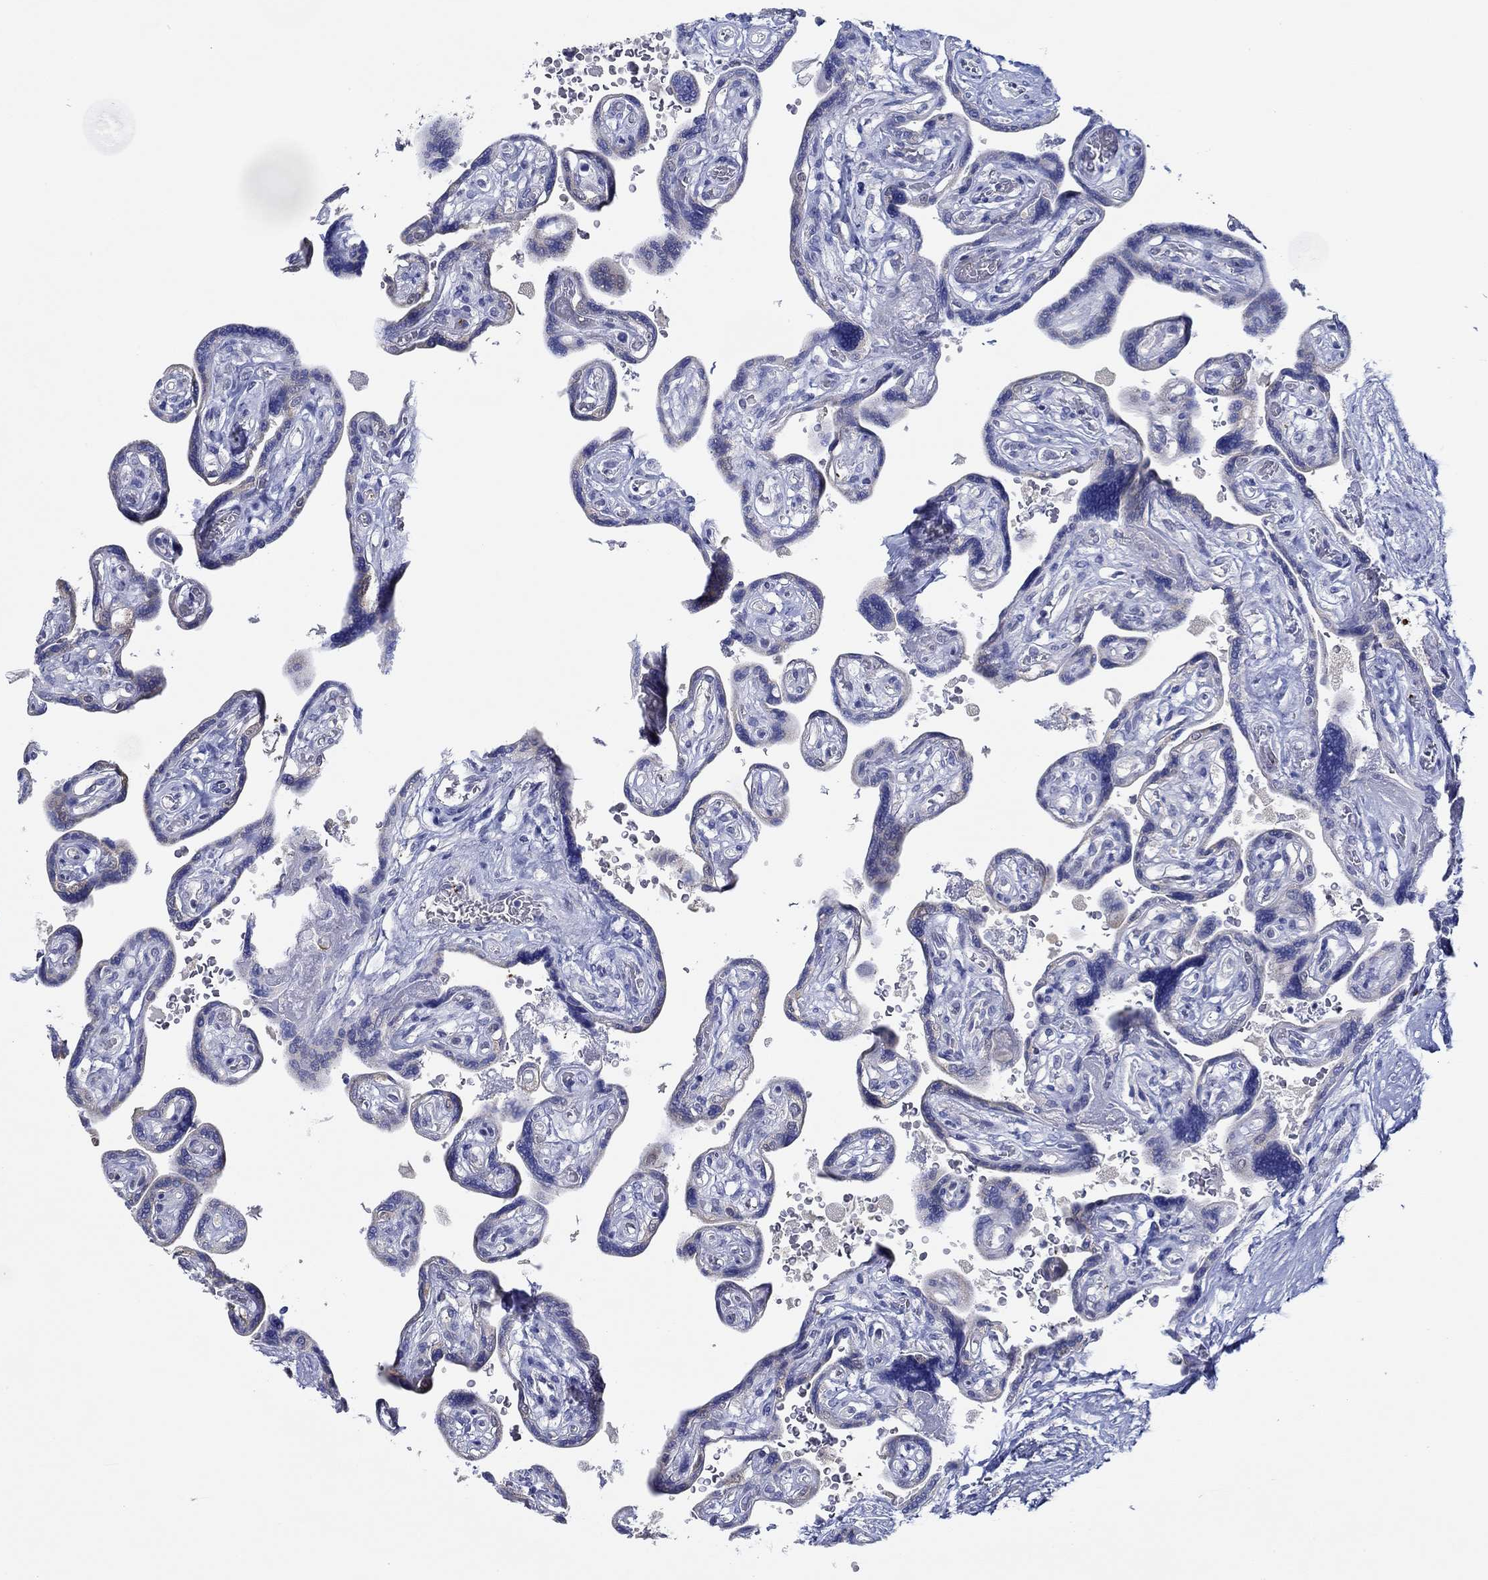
{"staining": {"intensity": "weak", "quantity": "<25%", "location": "cytoplasmic/membranous"}, "tissue": "placenta", "cell_type": "Decidual cells", "image_type": "normal", "snomed": [{"axis": "morphology", "description": "Normal tissue, NOS"}, {"axis": "topography", "description": "Placenta"}], "caption": "The image reveals no staining of decidual cells in normal placenta. (DAB IHC with hematoxylin counter stain).", "gene": "SLC27A3", "patient": {"sex": "female", "age": 32}}